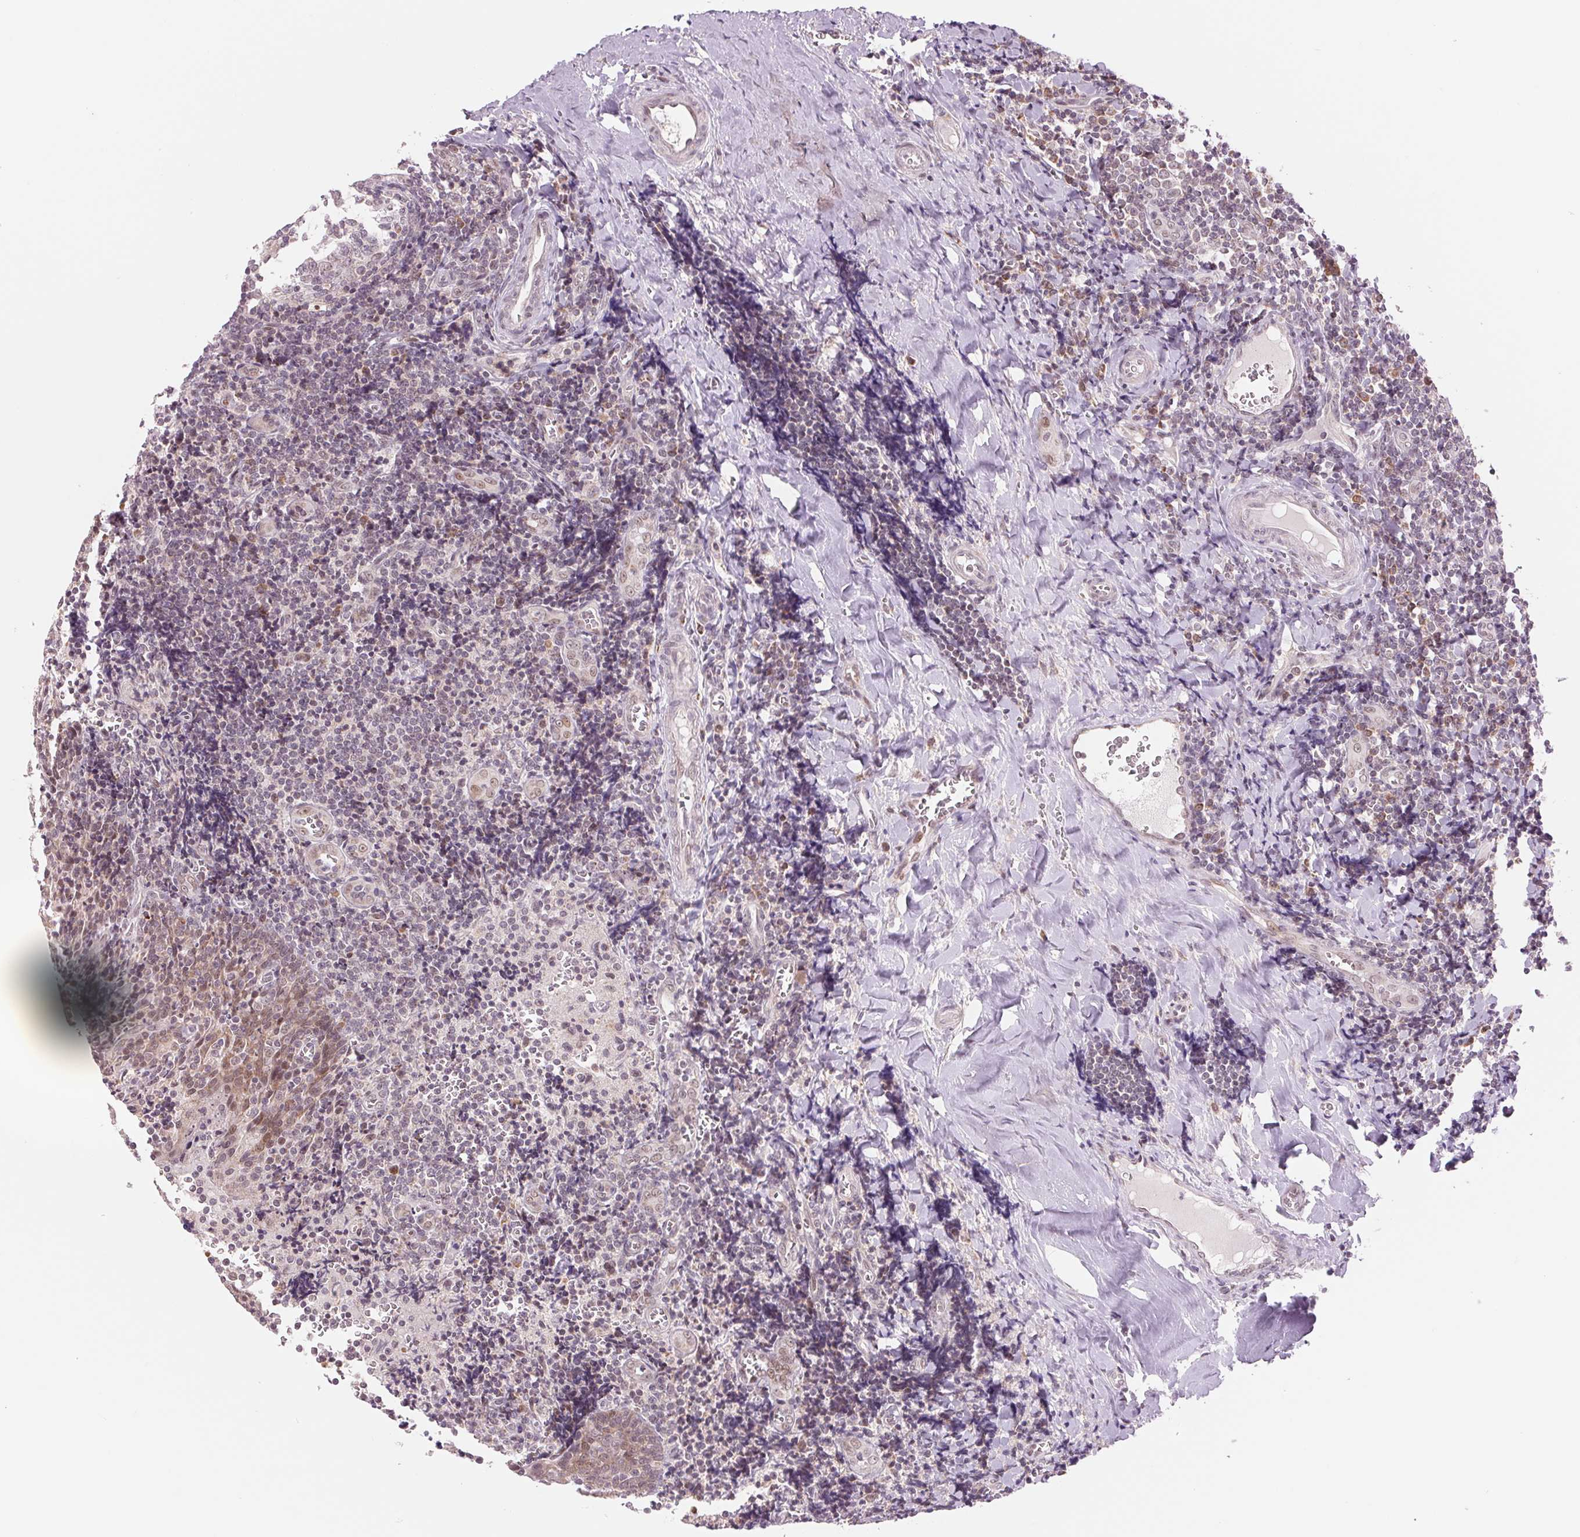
{"staining": {"intensity": "moderate", "quantity": "<25%", "location": "cytoplasmic/membranous"}, "tissue": "tonsil", "cell_type": "Germinal center cells", "image_type": "normal", "snomed": [{"axis": "morphology", "description": "Normal tissue, NOS"}, {"axis": "morphology", "description": "Inflammation, NOS"}, {"axis": "topography", "description": "Tonsil"}], "caption": "A photomicrograph of human tonsil stained for a protein shows moderate cytoplasmic/membranous brown staining in germinal center cells. (DAB (3,3'-diaminobenzidine) IHC with brightfield microscopy, high magnification).", "gene": "ARHGAP32", "patient": {"sex": "female", "age": 31}}